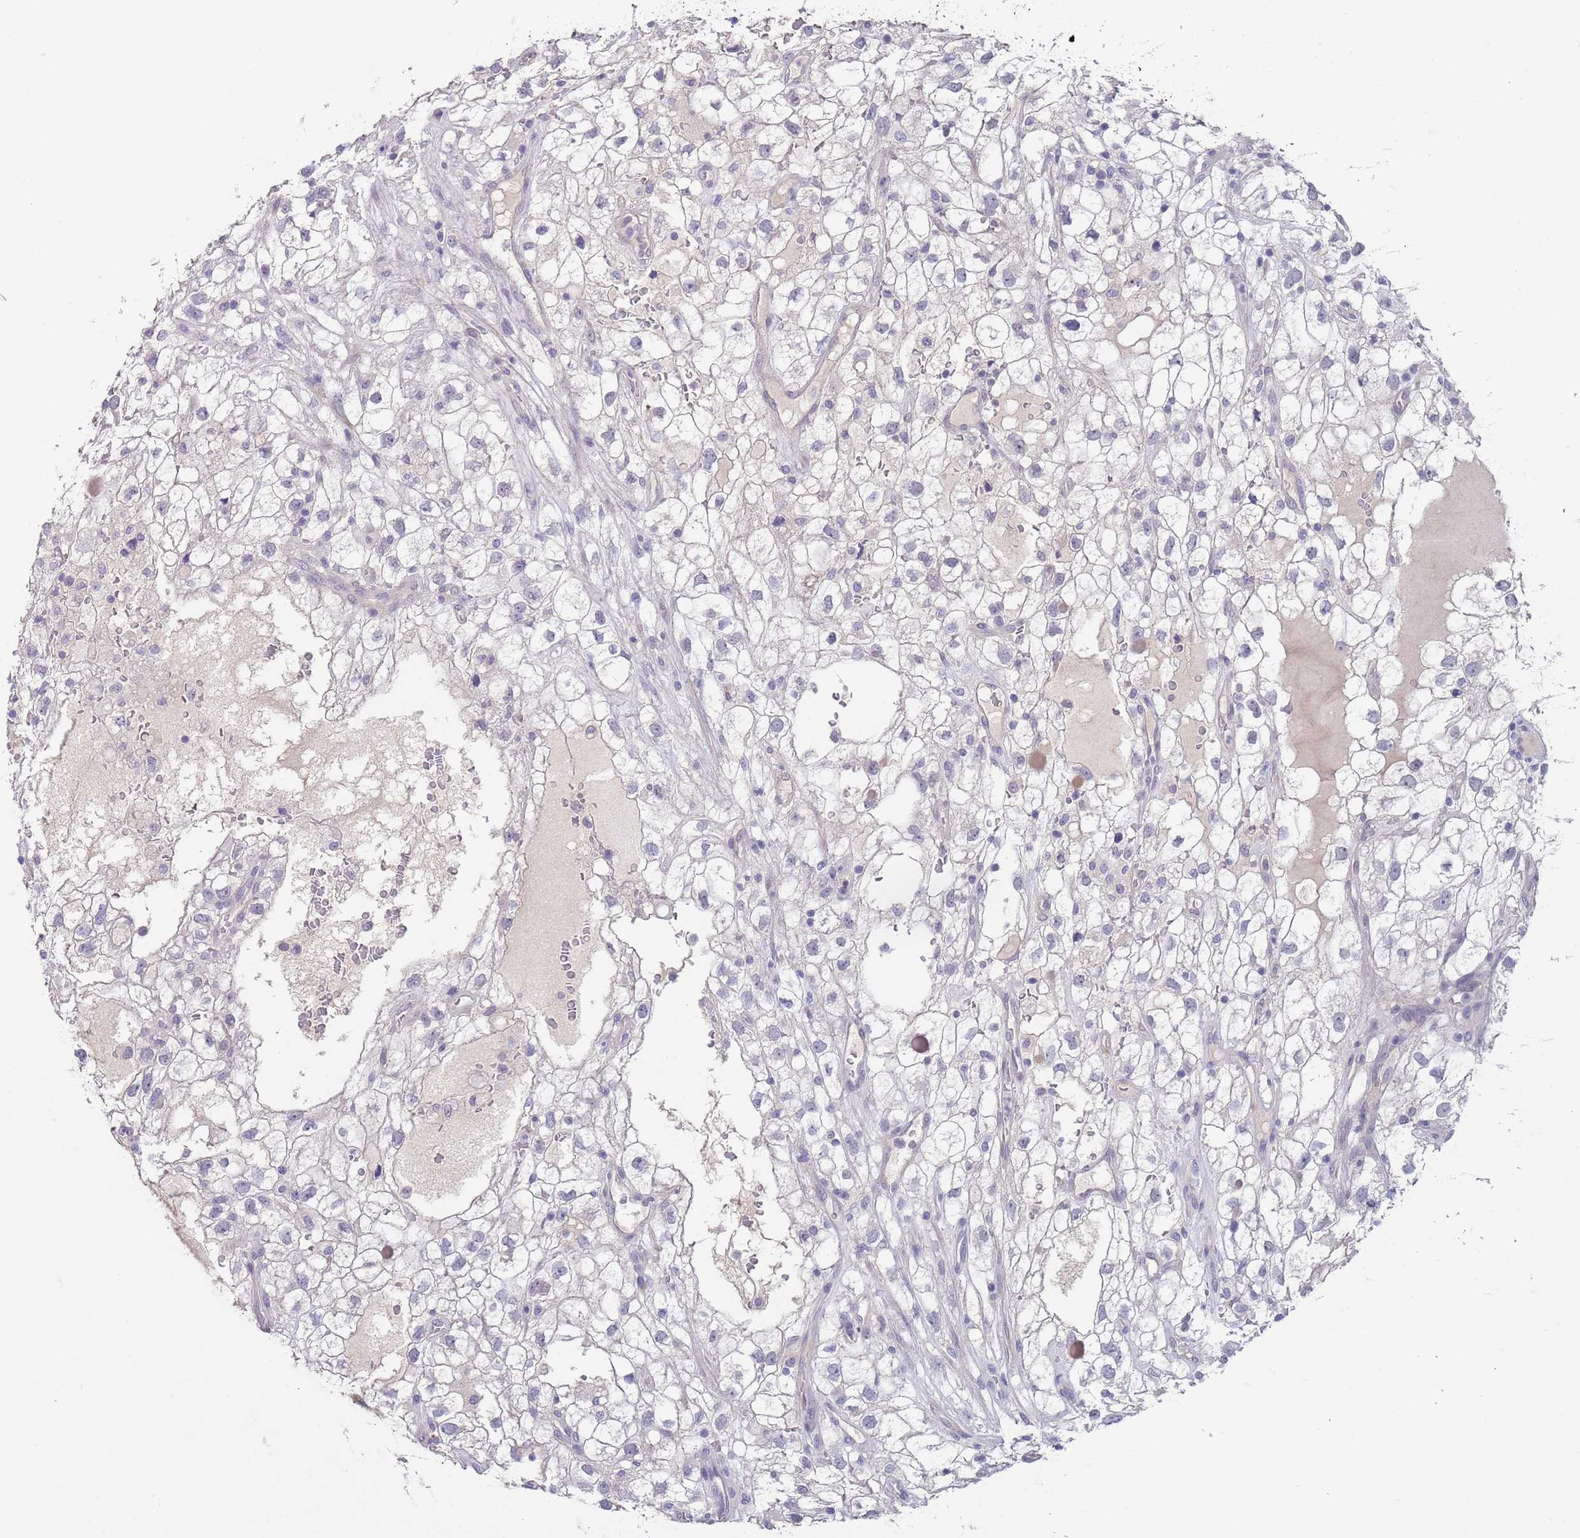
{"staining": {"intensity": "negative", "quantity": "none", "location": "none"}, "tissue": "renal cancer", "cell_type": "Tumor cells", "image_type": "cancer", "snomed": [{"axis": "morphology", "description": "Adenocarcinoma, NOS"}, {"axis": "topography", "description": "Kidney"}], "caption": "High power microscopy image of an immunohistochemistry (IHC) image of adenocarcinoma (renal), revealing no significant expression in tumor cells.", "gene": "RNF169", "patient": {"sex": "male", "age": 59}}